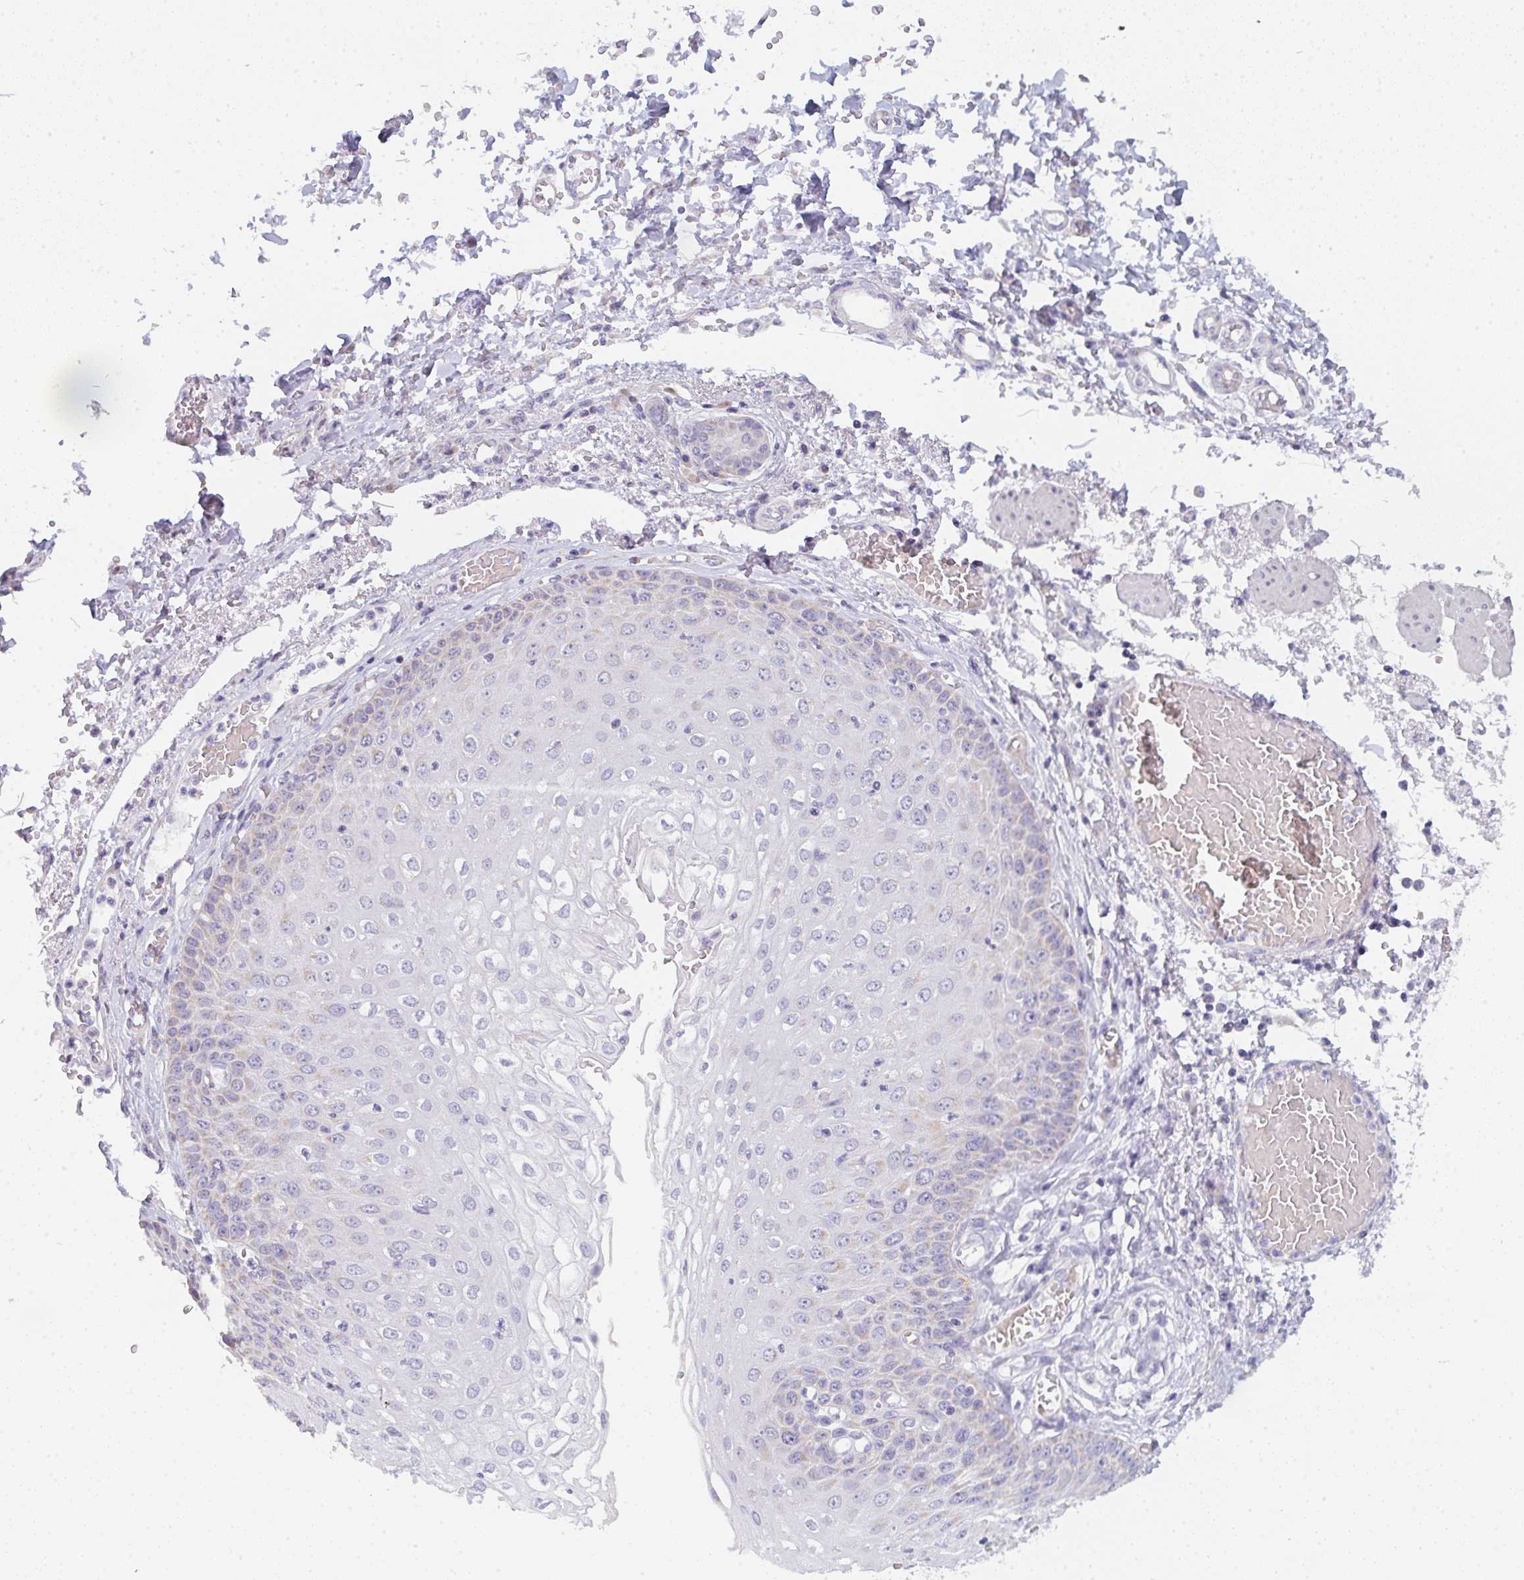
{"staining": {"intensity": "weak", "quantity": "<25%", "location": "cytoplasmic/membranous"}, "tissue": "esophagus", "cell_type": "Squamous epithelial cells", "image_type": "normal", "snomed": [{"axis": "morphology", "description": "Normal tissue, NOS"}, {"axis": "morphology", "description": "Adenocarcinoma, NOS"}, {"axis": "topography", "description": "Esophagus"}], "caption": "Micrograph shows no significant protein staining in squamous epithelial cells of normal esophagus.", "gene": "CACNA1S", "patient": {"sex": "male", "age": 81}}